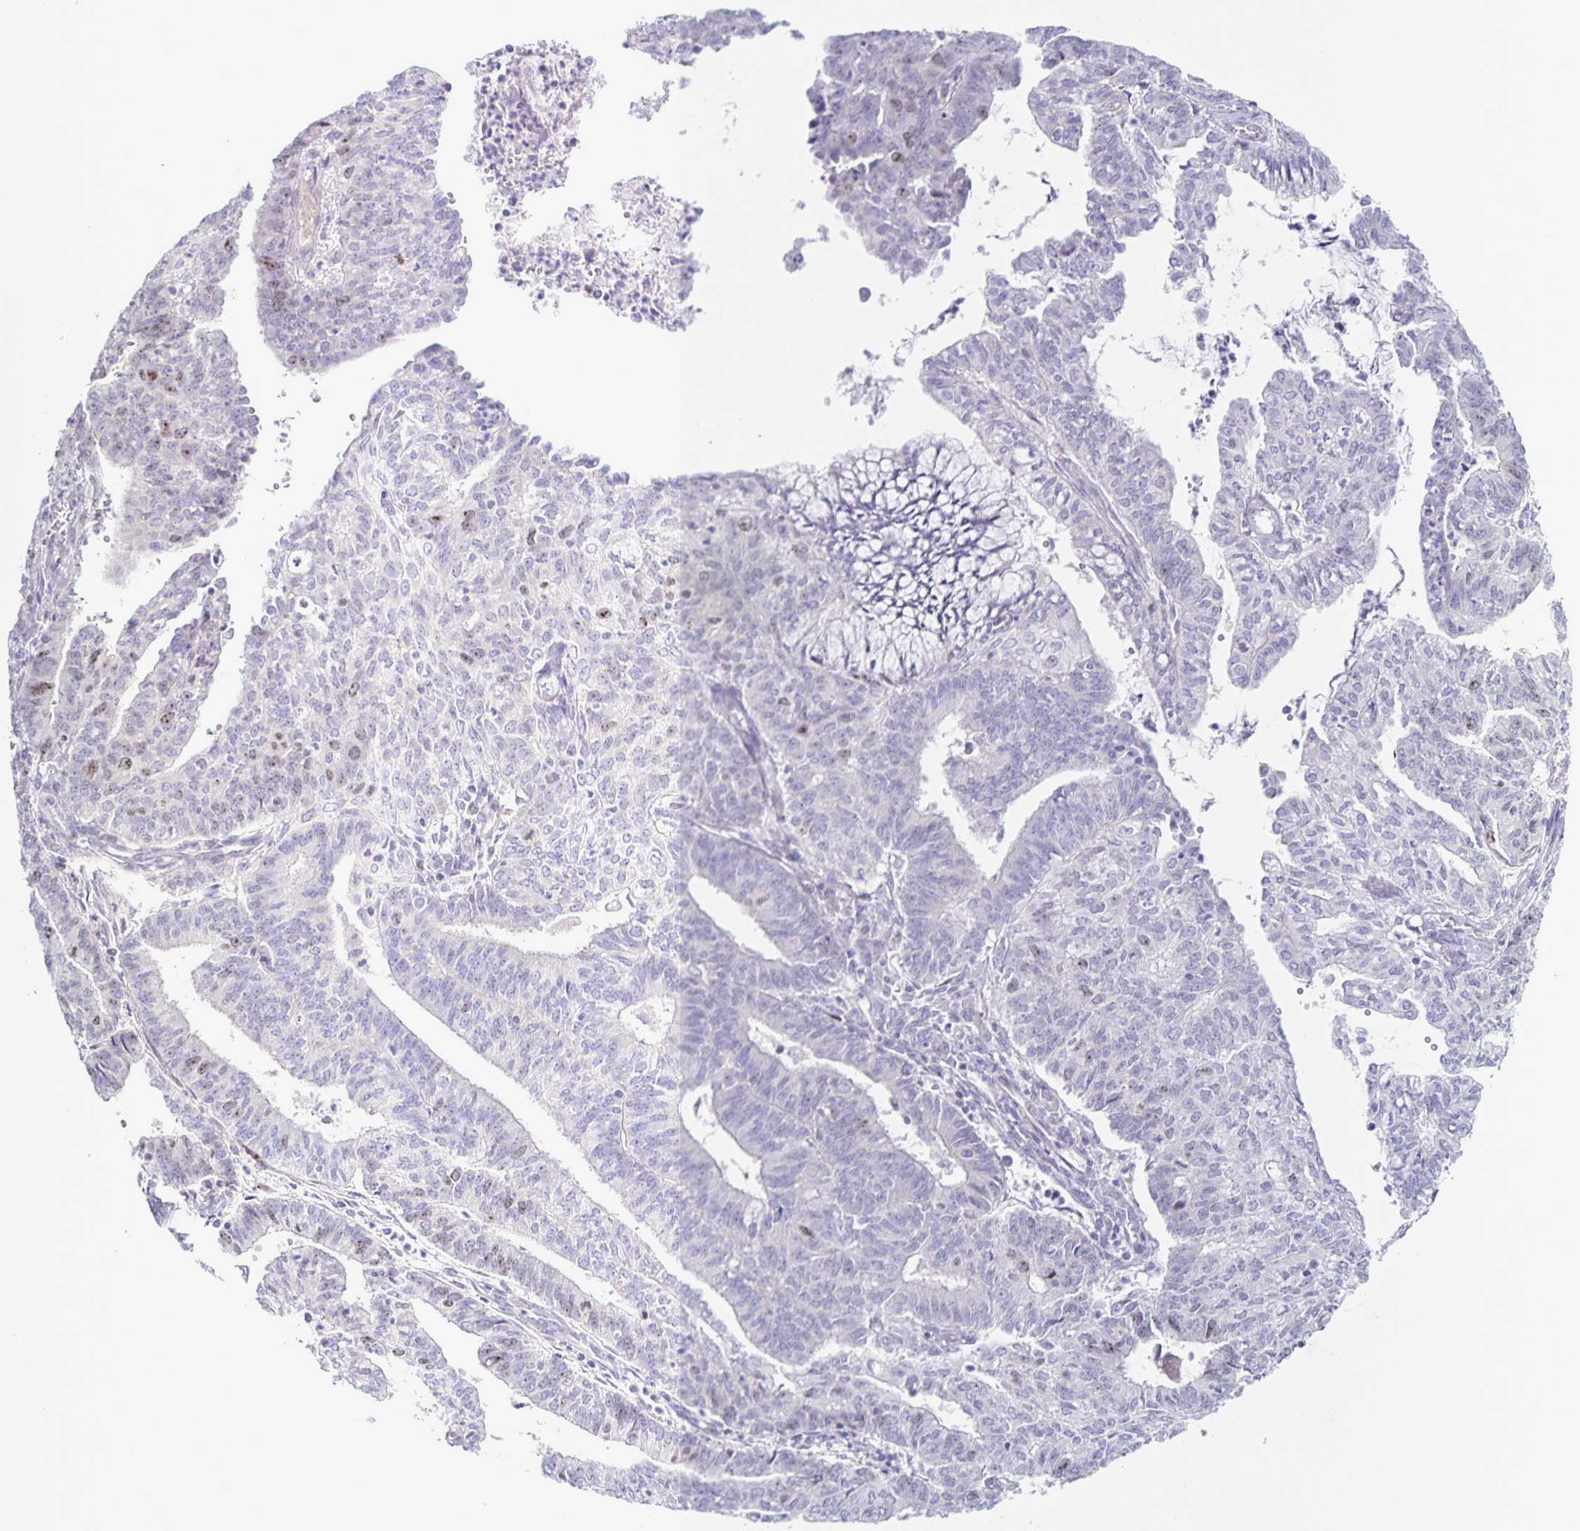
{"staining": {"intensity": "moderate", "quantity": "<25%", "location": "nuclear"}, "tissue": "endometrial cancer", "cell_type": "Tumor cells", "image_type": "cancer", "snomed": [{"axis": "morphology", "description": "Adenocarcinoma, NOS"}, {"axis": "topography", "description": "Endometrium"}], "caption": "Immunohistochemistry (IHC) of human endometrial cancer shows low levels of moderate nuclear expression in approximately <25% of tumor cells.", "gene": "CENPH", "patient": {"sex": "female", "age": 61}}